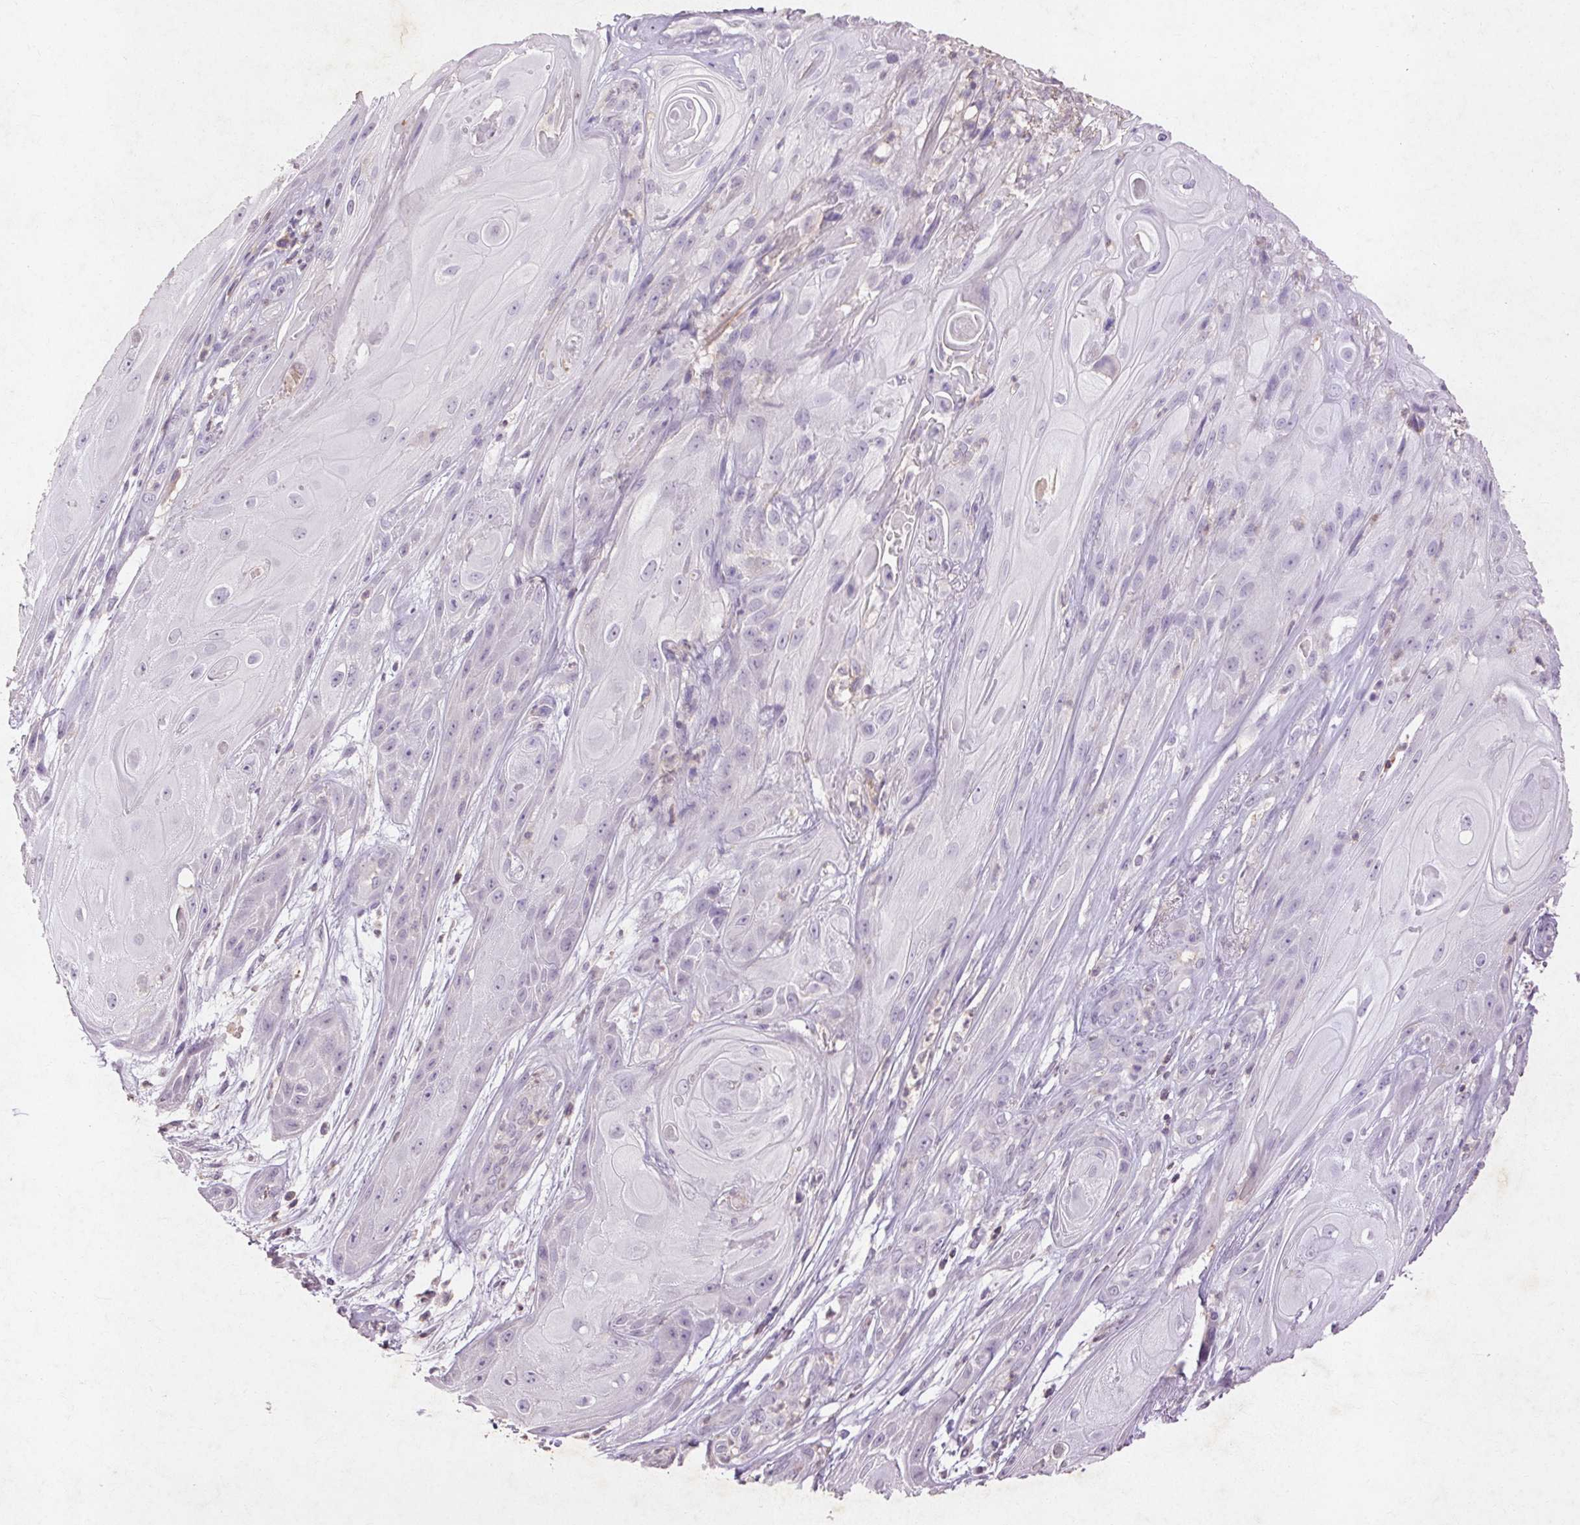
{"staining": {"intensity": "negative", "quantity": "none", "location": "none"}, "tissue": "skin cancer", "cell_type": "Tumor cells", "image_type": "cancer", "snomed": [{"axis": "morphology", "description": "Squamous cell carcinoma, NOS"}, {"axis": "topography", "description": "Skin"}], "caption": "The immunohistochemistry (IHC) photomicrograph has no significant positivity in tumor cells of skin squamous cell carcinoma tissue.", "gene": "FNDC7", "patient": {"sex": "male", "age": 62}}